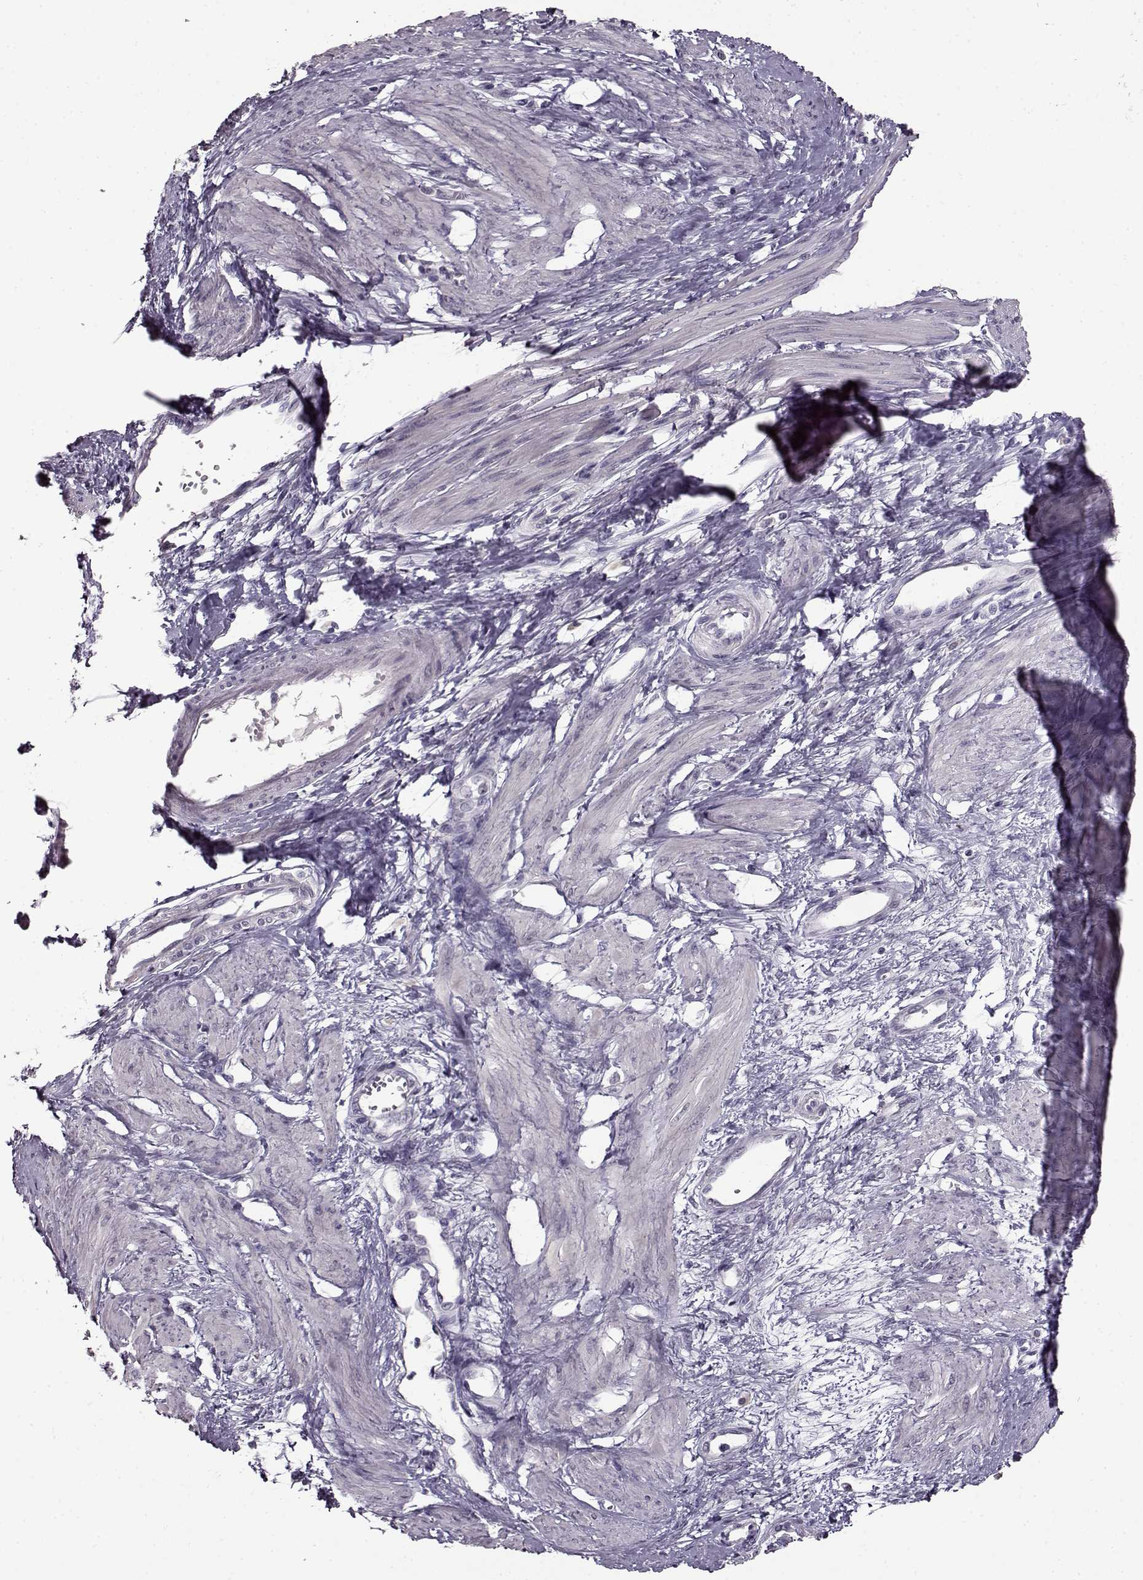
{"staining": {"intensity": "negative", "quantity": "none", "location": "none"}, "tissue": "smooth muscle", "cell_type": "Smooth muscle cells", "image_type": "normal", "snomed": [{"axis": "morphology", "description": "Normal tissue, NOS"}, {"axis": "topography", "description": "Smooth muscle"}, {"axis": "topography", "description": "Uterus"}], "caption": "Protein analysis of benign smooth muscle shows no significant staining in smooth muscle cells. The staining is performed using DAB (3,3'-diaminobenzidine) brown chromogen with nuclei counter-stained in using hematoxylin.", "gene": "FSHB", "patient": {"sex": "female", "age": 39}}